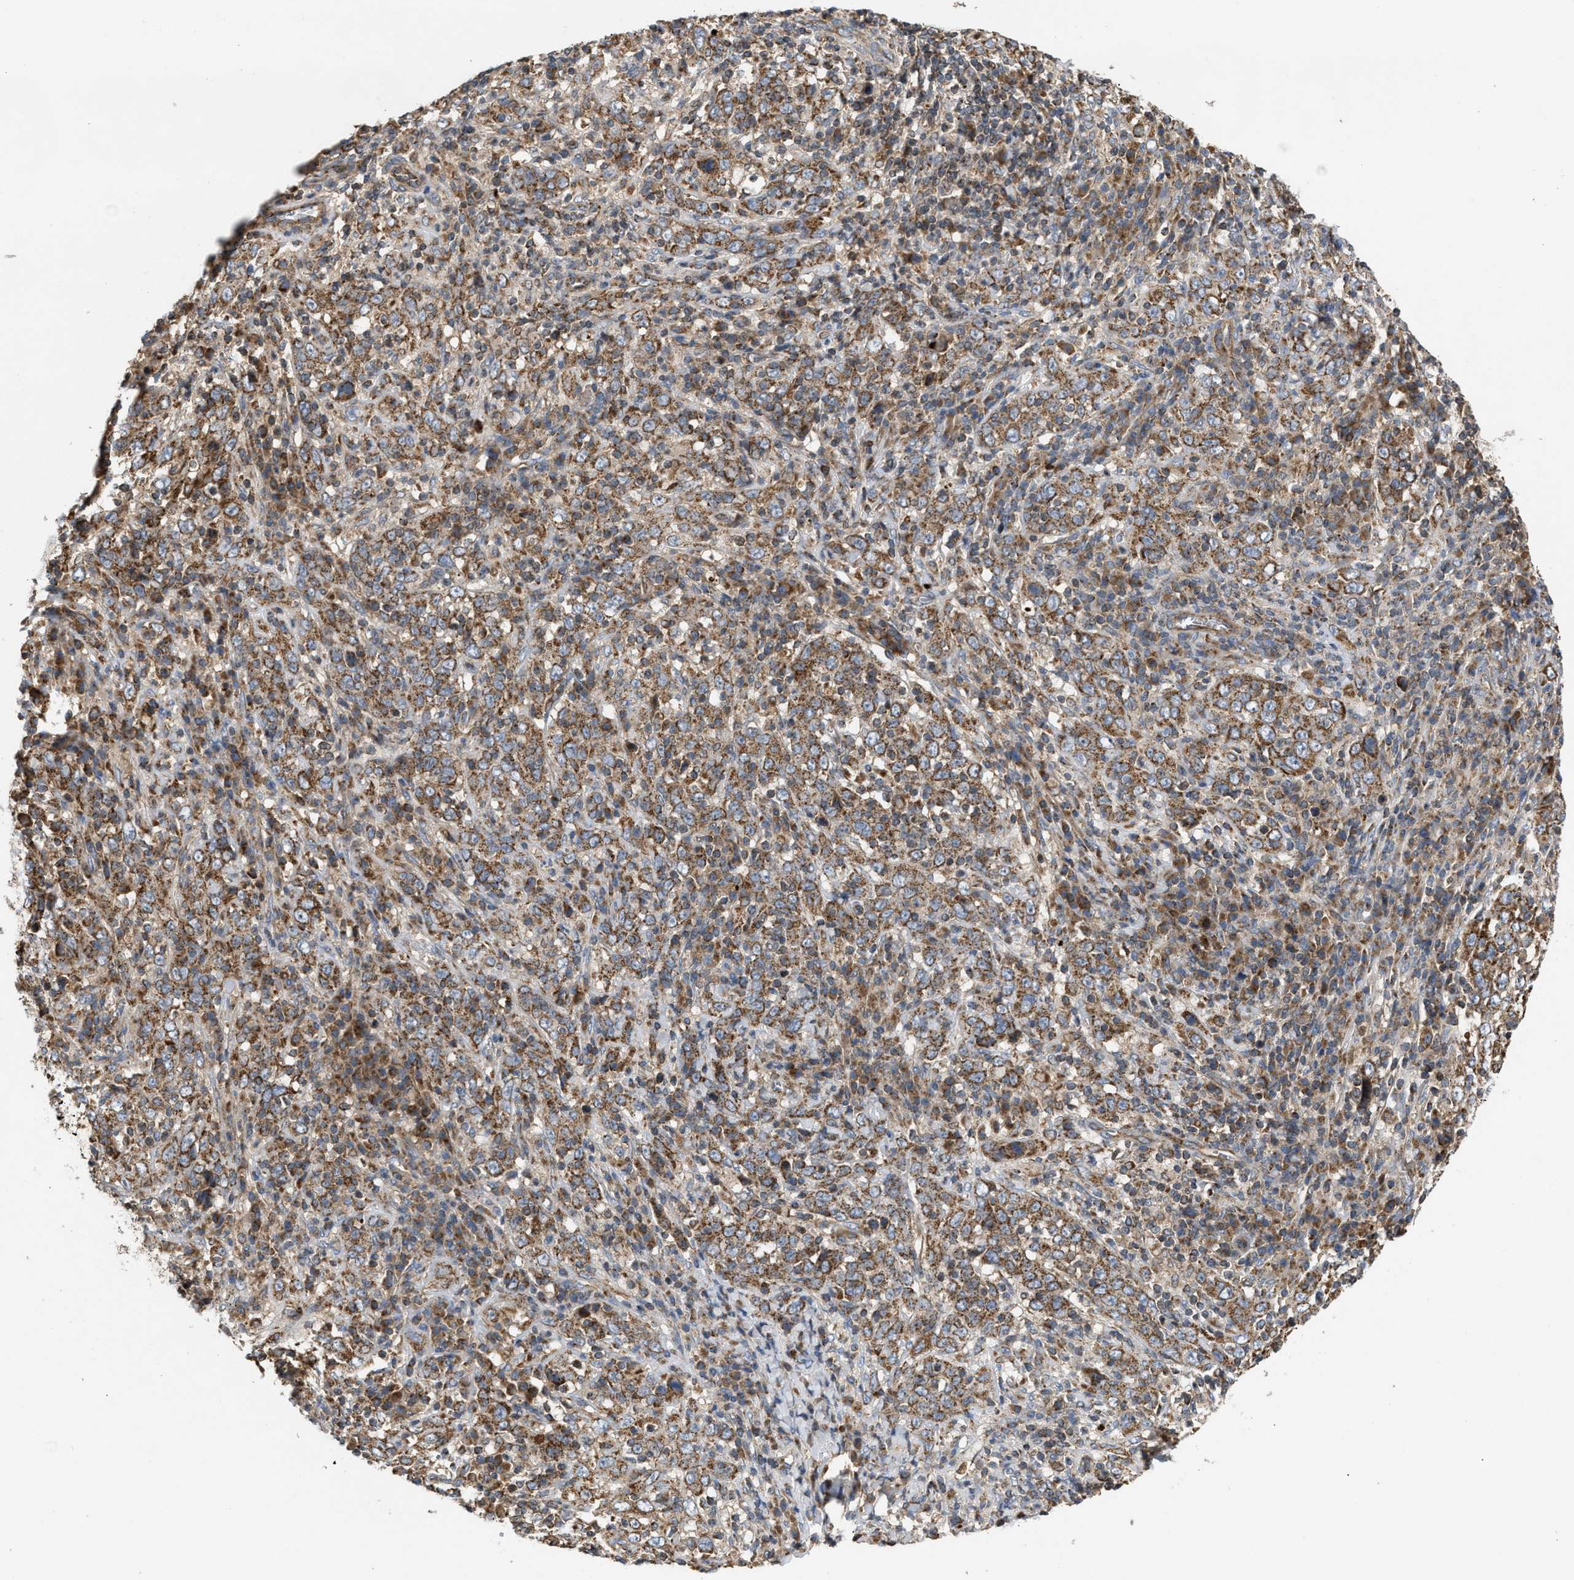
{"staining": {"intensity": "moderate", "quantity": ">75%", "location": "cytoplasmic/membranous"}, "tissue": "cervical cancer", "cell_type": "Tumor cells", "image_type": "cancer", "snomed": [{"axis": "morphology", "description": "Squamous cell carcinoma, NOS"}, {"axis": "topography", "description": "Cervix"}], "caption": "An image showing moderate cytoplasmic/membranous expression in approximately >75% of tumor cells in cervical squamous cell carcinoma, as visualized by brown immunohistochemical staining.", "gene": "TACO1", "patient": {"sex": "female", "age": 46}}